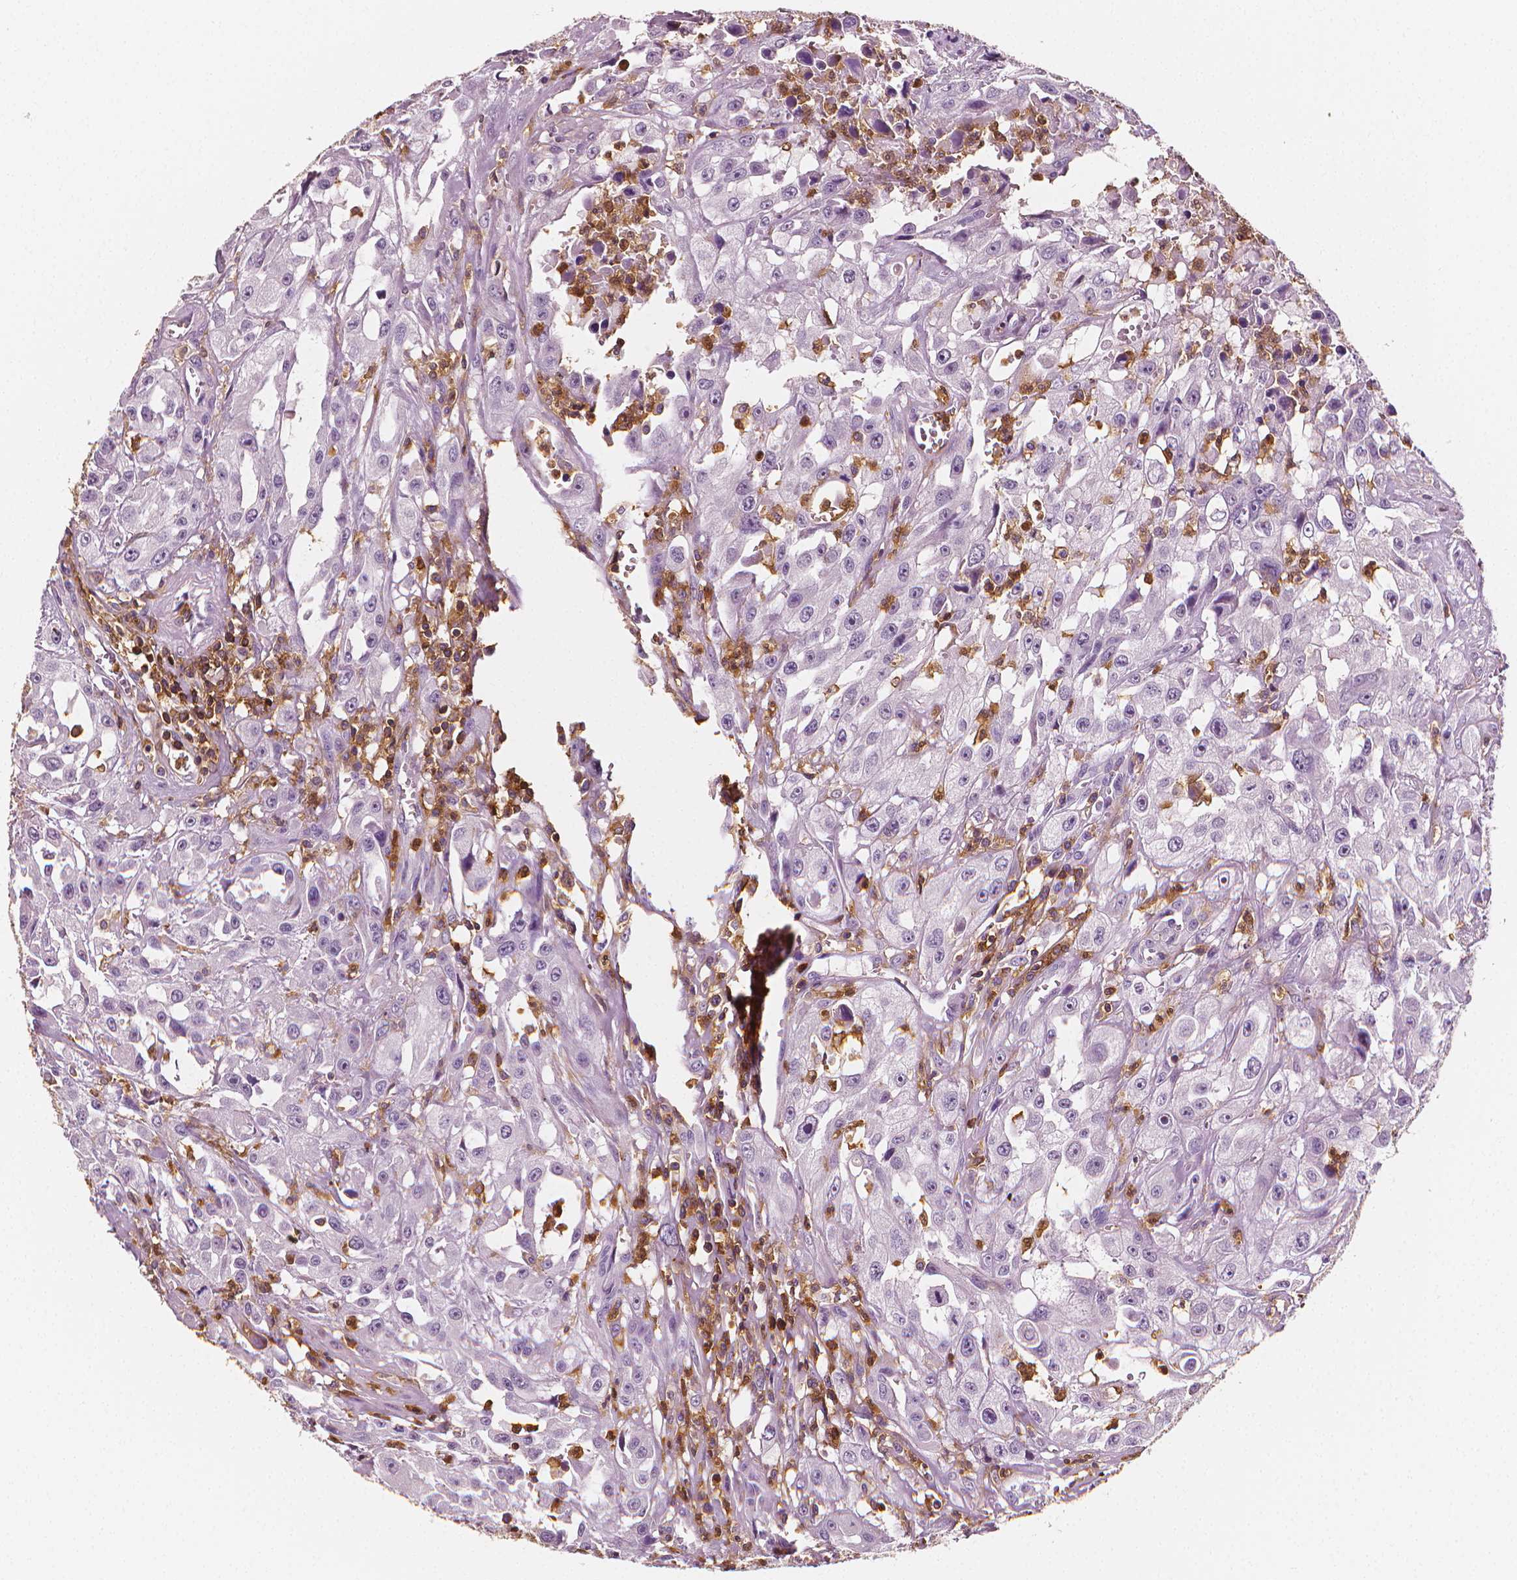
{"staining": {"intensity": "negative", "quantity": "none", "location": "none"}, "tissue": "urothelial cancer", "cell_type": "Tumor cells", "image_type": "cancer", "snomed": [{"axis": "morphology", "description": "Urothelial carcinoma, High grade"}, {"axis": "topography", "description": "Urinary bladder"}], "caption": "Human urothelial cancer stained for a protein using immunohistochemistry shows no expression in tumor cells.", "gene": "PTPRC", "patient": {"sex": "male", "age": 79}}